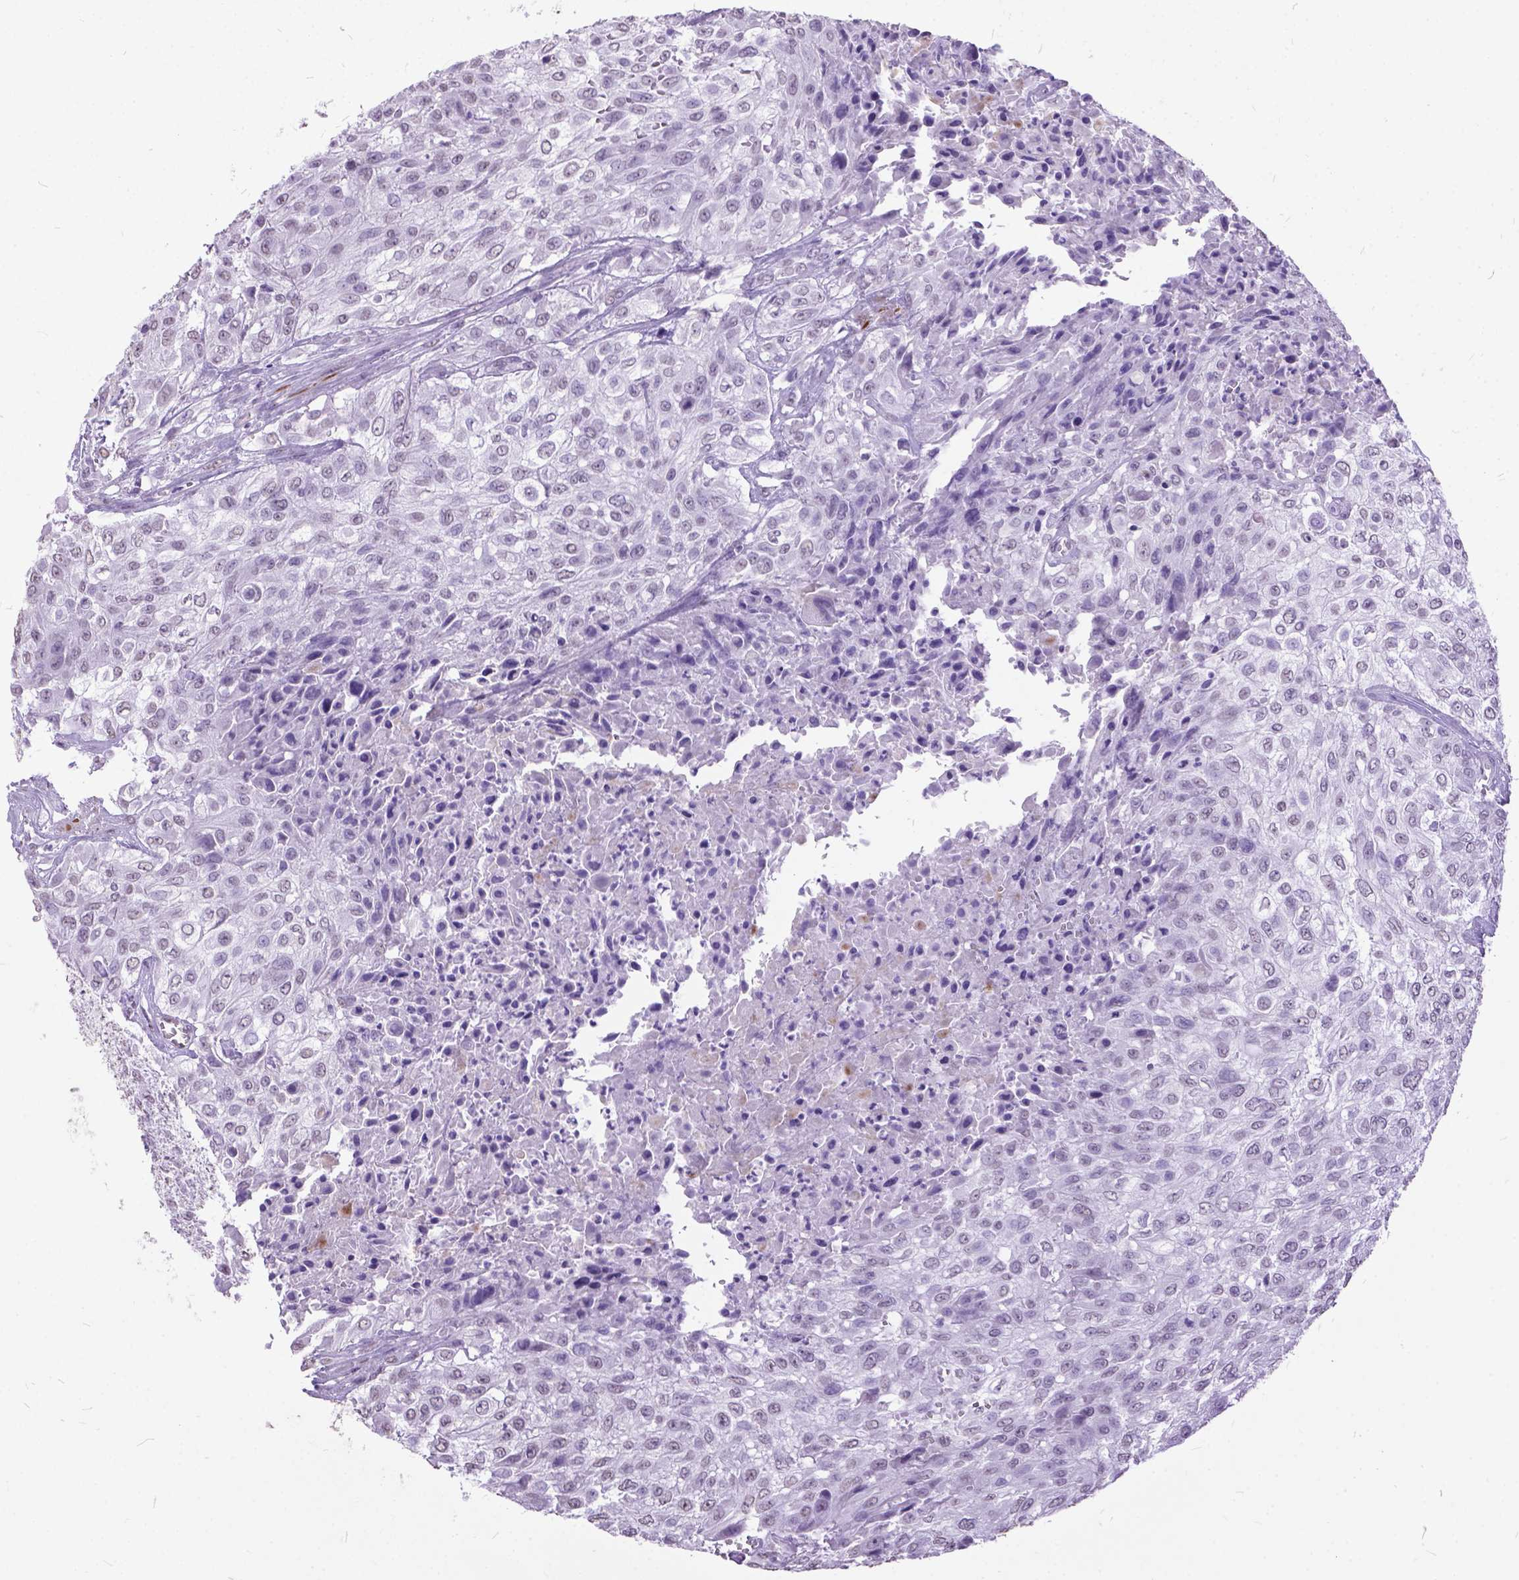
{"staining": {"intensity": "negative", "quantity": "none", "location": "none"}, "tissue": "urothelial cancer", "cell_type": "Tumor cells", "image_type": "cancer", "snomed": [{"axis": "morphology", "description": "Urothelial carcinoma, High grade"}, {"axis": "topography", "description": "Urinary bladder"}], "caption": "Immunohistochemistry (IHC) of human urothelial cancer exhibits no positivity in tumor cells.", "gene": "MARCHF10", "patient": {"sex": "male", "age": 57}}